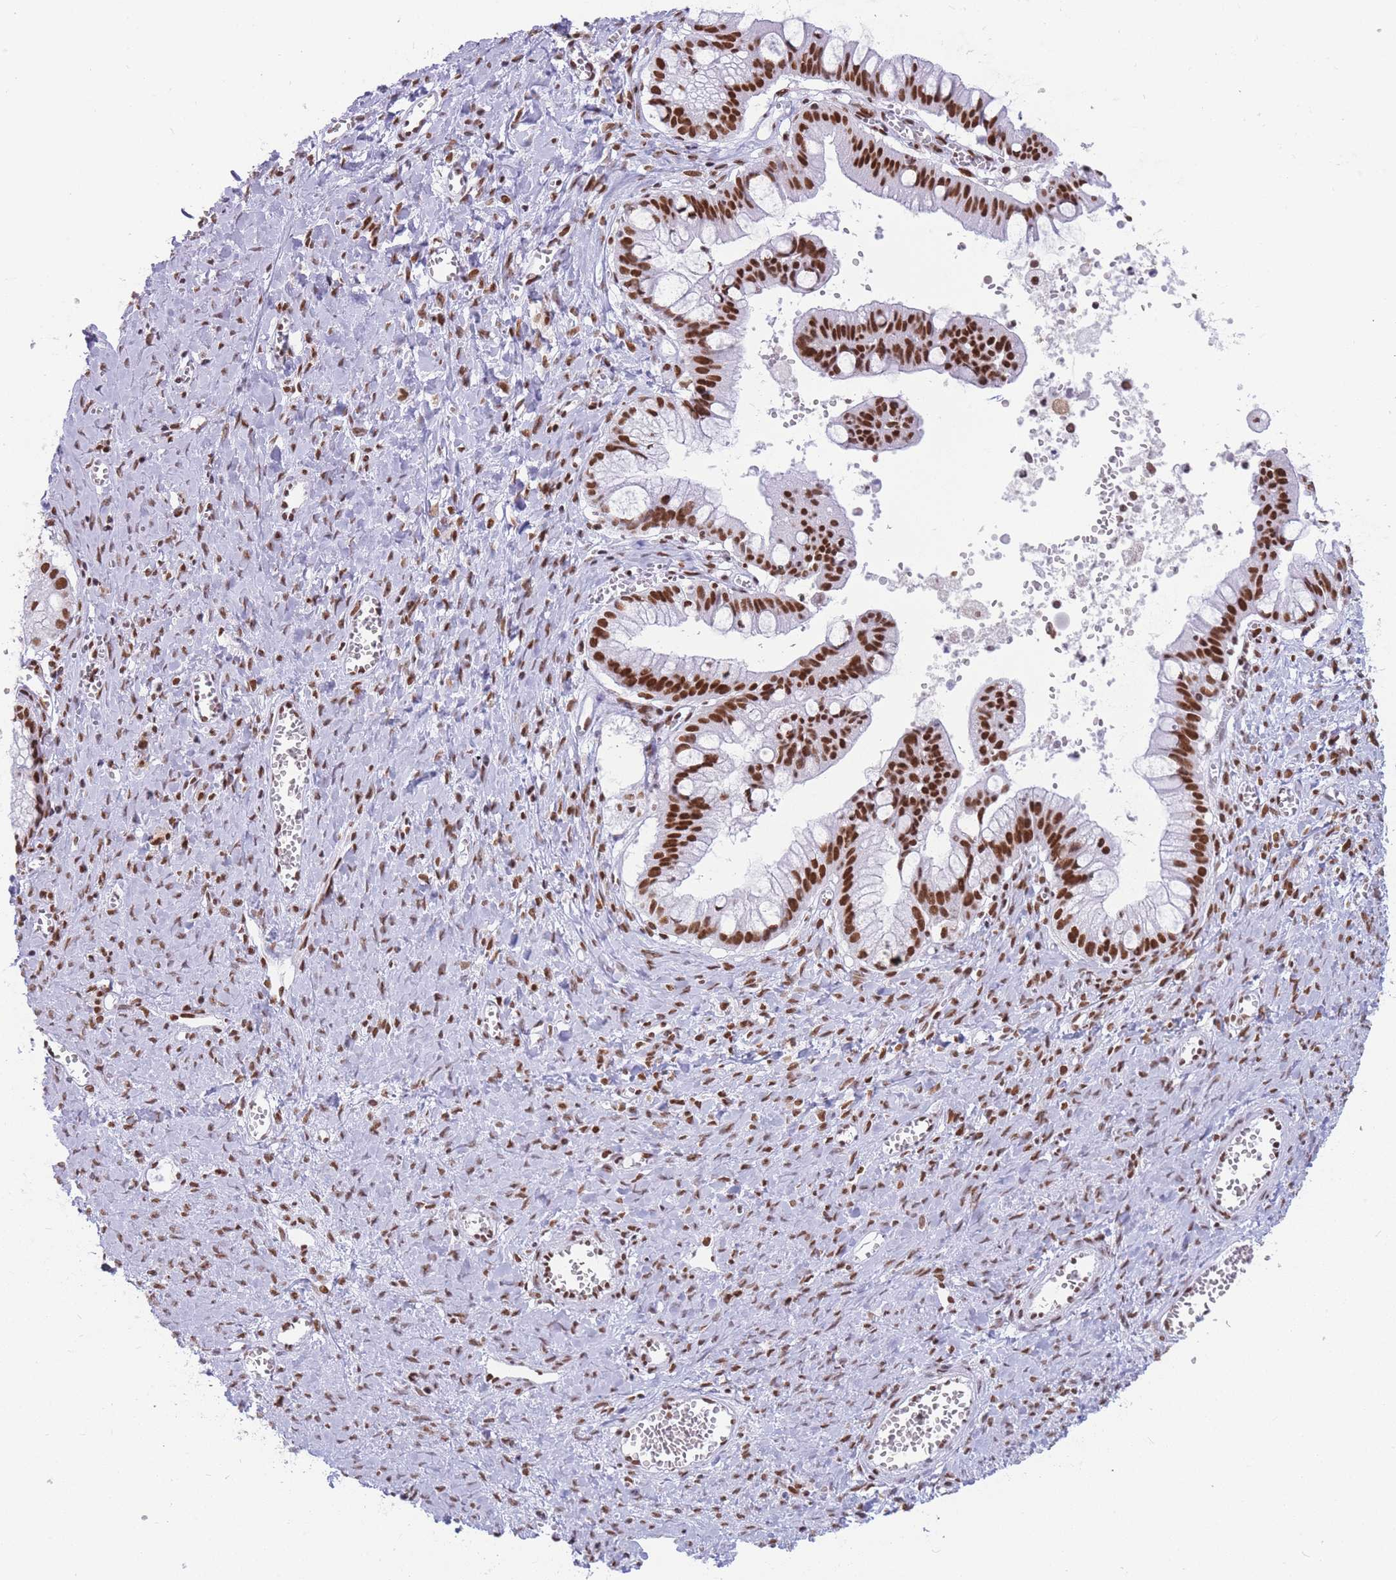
{"staining": {"intensity": "strong", "quantity": ">75%", "location": "nuclear"}, "tissue": "ovarian cancer", "cell_type": "Tumor cells", "image_type": "cancer", "snomed": [{"axis": "morphology", "description": "Cystadenocarcinoma, mucinous, NOS"}, {"axis": "topography", "description": "Ovary"}], "caption": "DAB (3,3'-diaminobenzidine) immunohistochemical staining of human mucinous cystadenocarcinoma (ovarian) shows strong nuclear protein staining in about >75% of tumor cells.", "gene": "HNRNPUL1", "patient": {"sex": "female", "age": 70}}